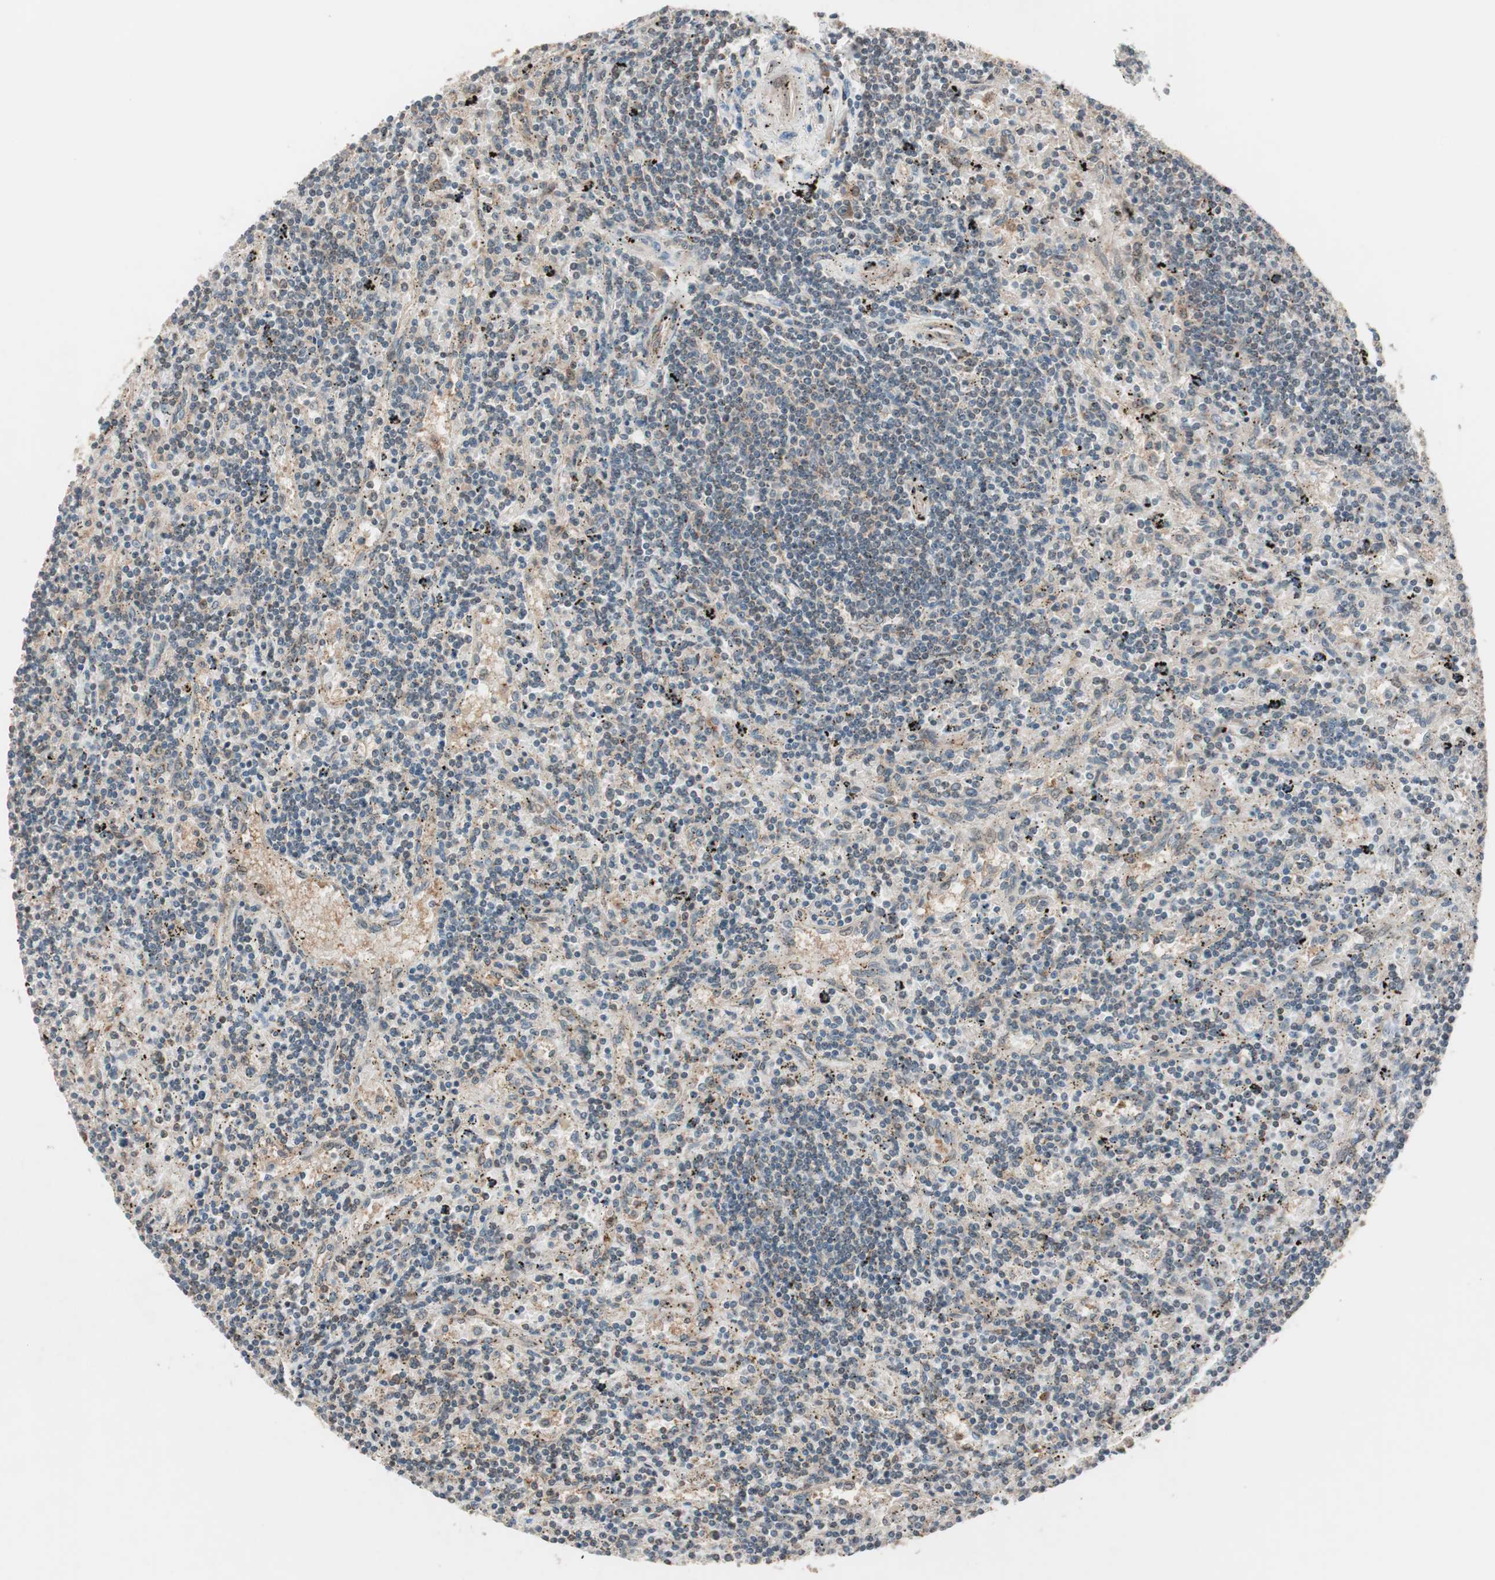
{"staining": {"intensity": "weak", "quantity": ">75%", "location": "cytoplasmic/membranous"}, "tissue": "lymphoma", "cell_type": "Tumor cells", "image_type": "cancer", "snomed": [{"axis": "morphology", "description": "Malignant lymphoma, non-Hodgkin's type, Low grade"}, {"axis": "topography", "description": "Spleen"}], "caption": "IHC photomicrograph of human low-grade malignant lymphoma, non-Hodgkin's type stained for a protein (brown), which reveals low levels of weak cytoplasmic/membranous staining in about >75% of tumor cells.", "gene": "FBXO5", "patient": {"sex": "male", "age": 76}}